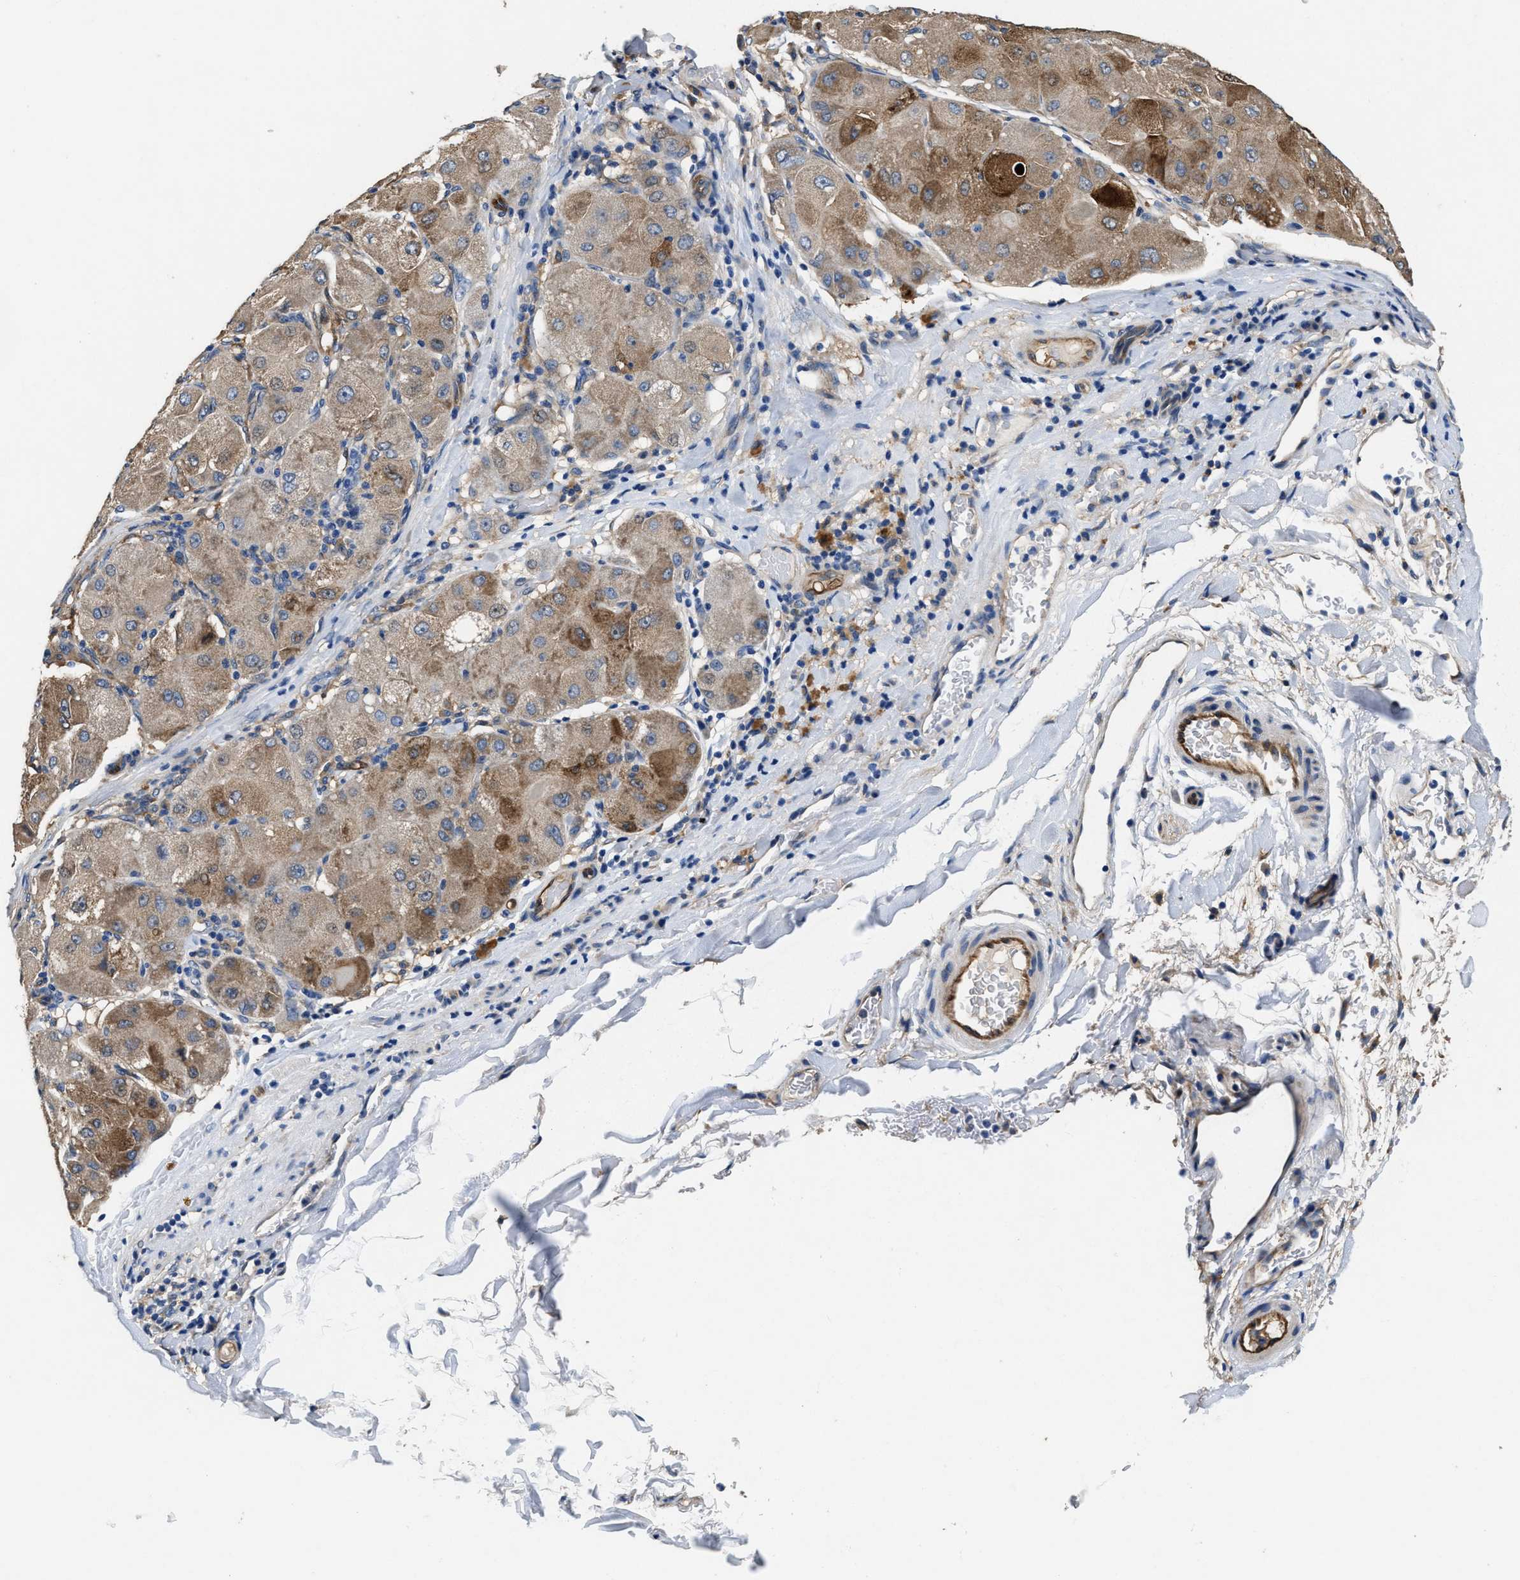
{"staining": {"intensity": "moderate", "quantity": ">75%", "location": "cytoplasmic/membranous"}, "tissue": "liver cancer", "cell_type": "Tumor cells", "image_type": "cancer", "snomed": [{"axis": "morphology", "description": "Carcinoma, Hepatocellular, NOS"}, {"axis": "topography", "description": "Liver"}], "caption": "IHC micrograph of human liver cancer stained for a protein (brown), which exhibits medium levels of moderate cytoplasmic/membranous positivity in approximately >75% of tumor cells.", "gene": "PEG10", "patient": {"sex": "male", "age": 80}}